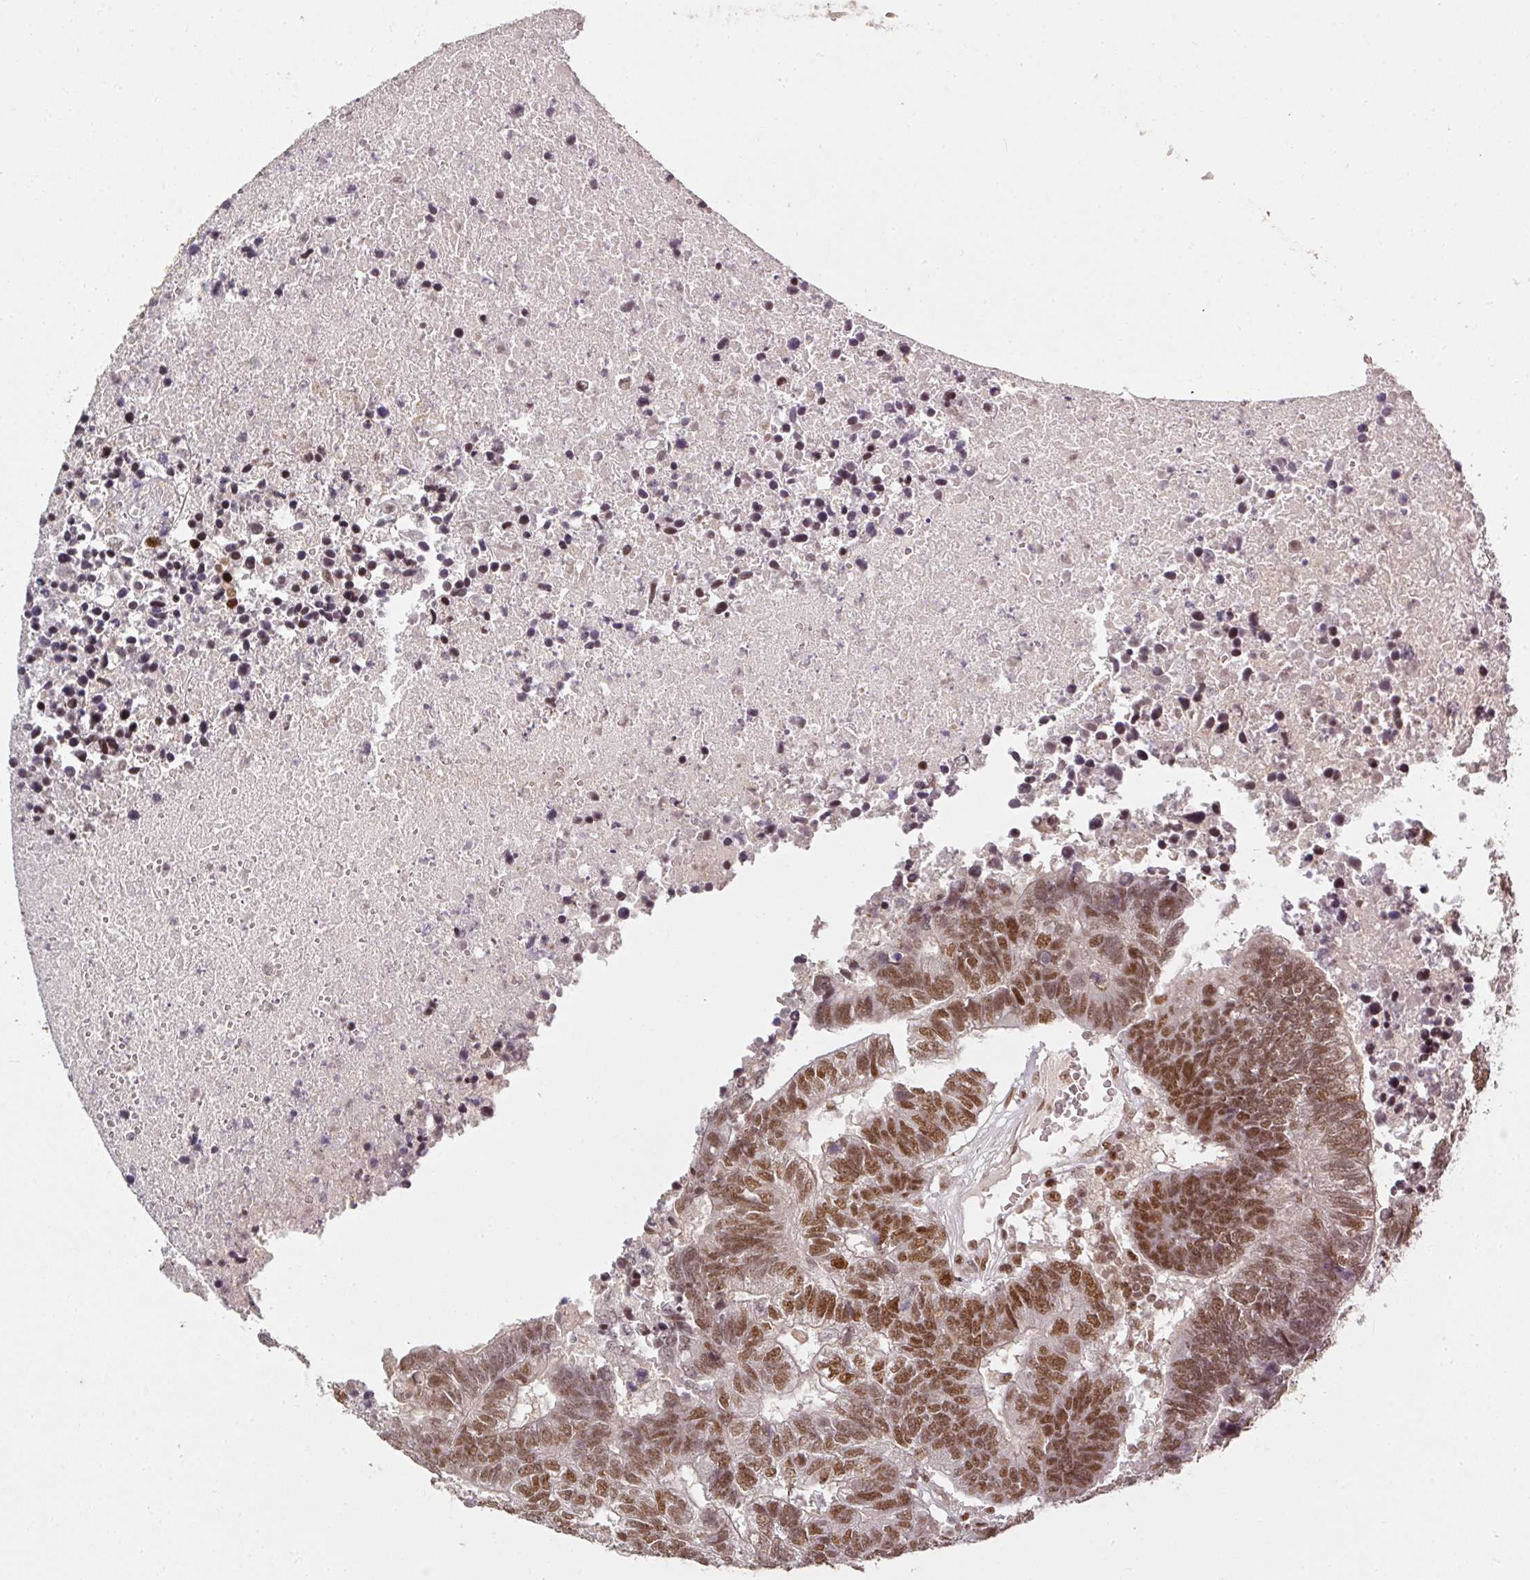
{"staining": {"intensity": "moderate", "quantity": ">75%", "location": "nuclear"}, "tissue": "colorectal cancer", "cell_type": "Tumor cells", "image_type": "cancer", "snomed": [{"axis": "morphology", "description": "Adenocarcinoma, NOS"}, {"axis": "topography", "description": "Colon"}], "caption": "Immunohistochemical staining of human colorectal cancer displays medium levels of moderate nuclear protein expression in approximately >75% of tumor cells.", "gene": "GPRIN2", "patient": {"sex": "female", "age": 48}}